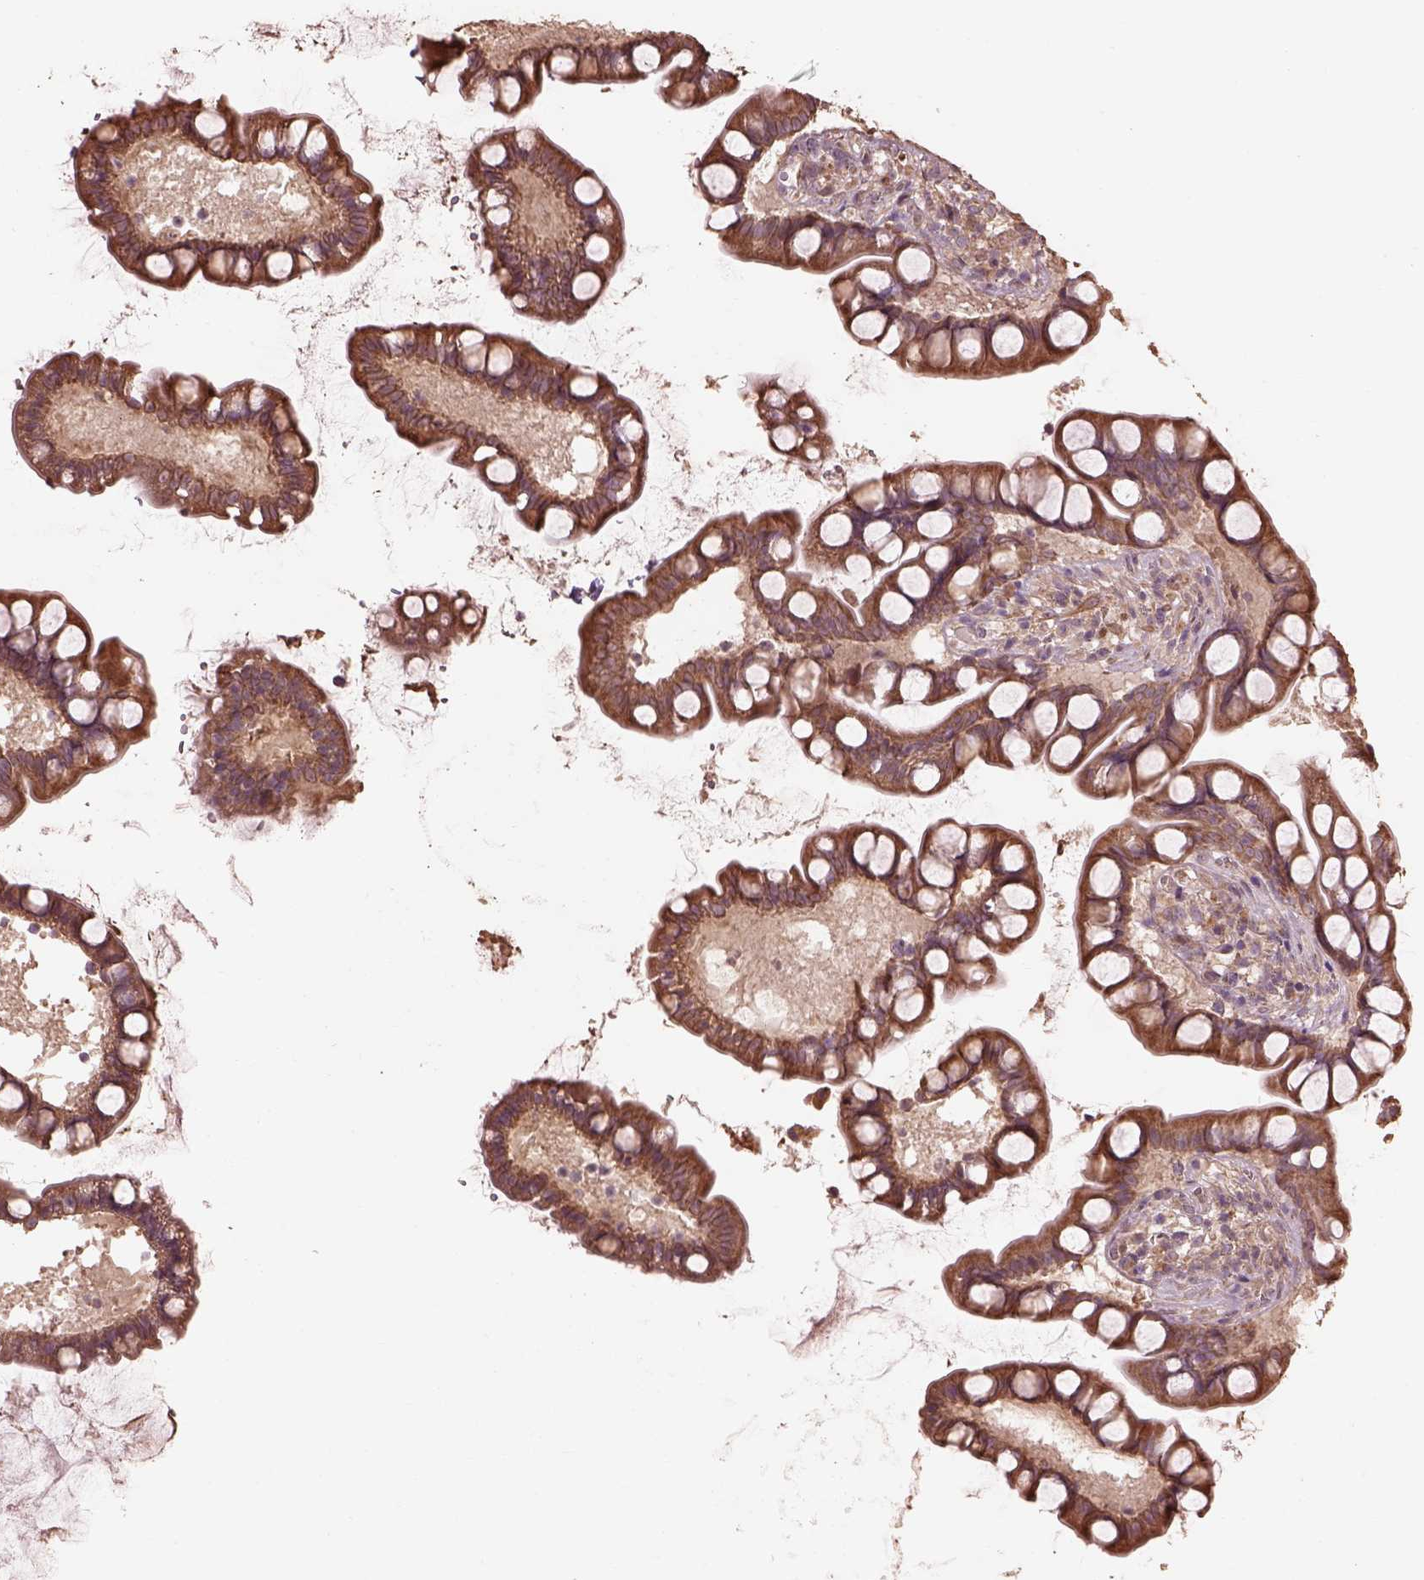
{"staining": {"intensity": "moderate", "quantity": ">75%", "location": "cytoplasmic/membranous"}, "tissue": "small intestine", "cell_type": "Glandular cells", "image_type": "normal", "snomed": [{"axis": "morphology", "description": "Normal tissue, NOS"}, {"axis": "topography", "description": "Small intestine"}], "caption": "Glandular cells exhibit medium levels of moderate cytoplasmic/membranous positivity in approximately >75% of cells in unremarkable small intestine.", "gene": "METTL4", "patient": {"sex": "male", "age": 70}}